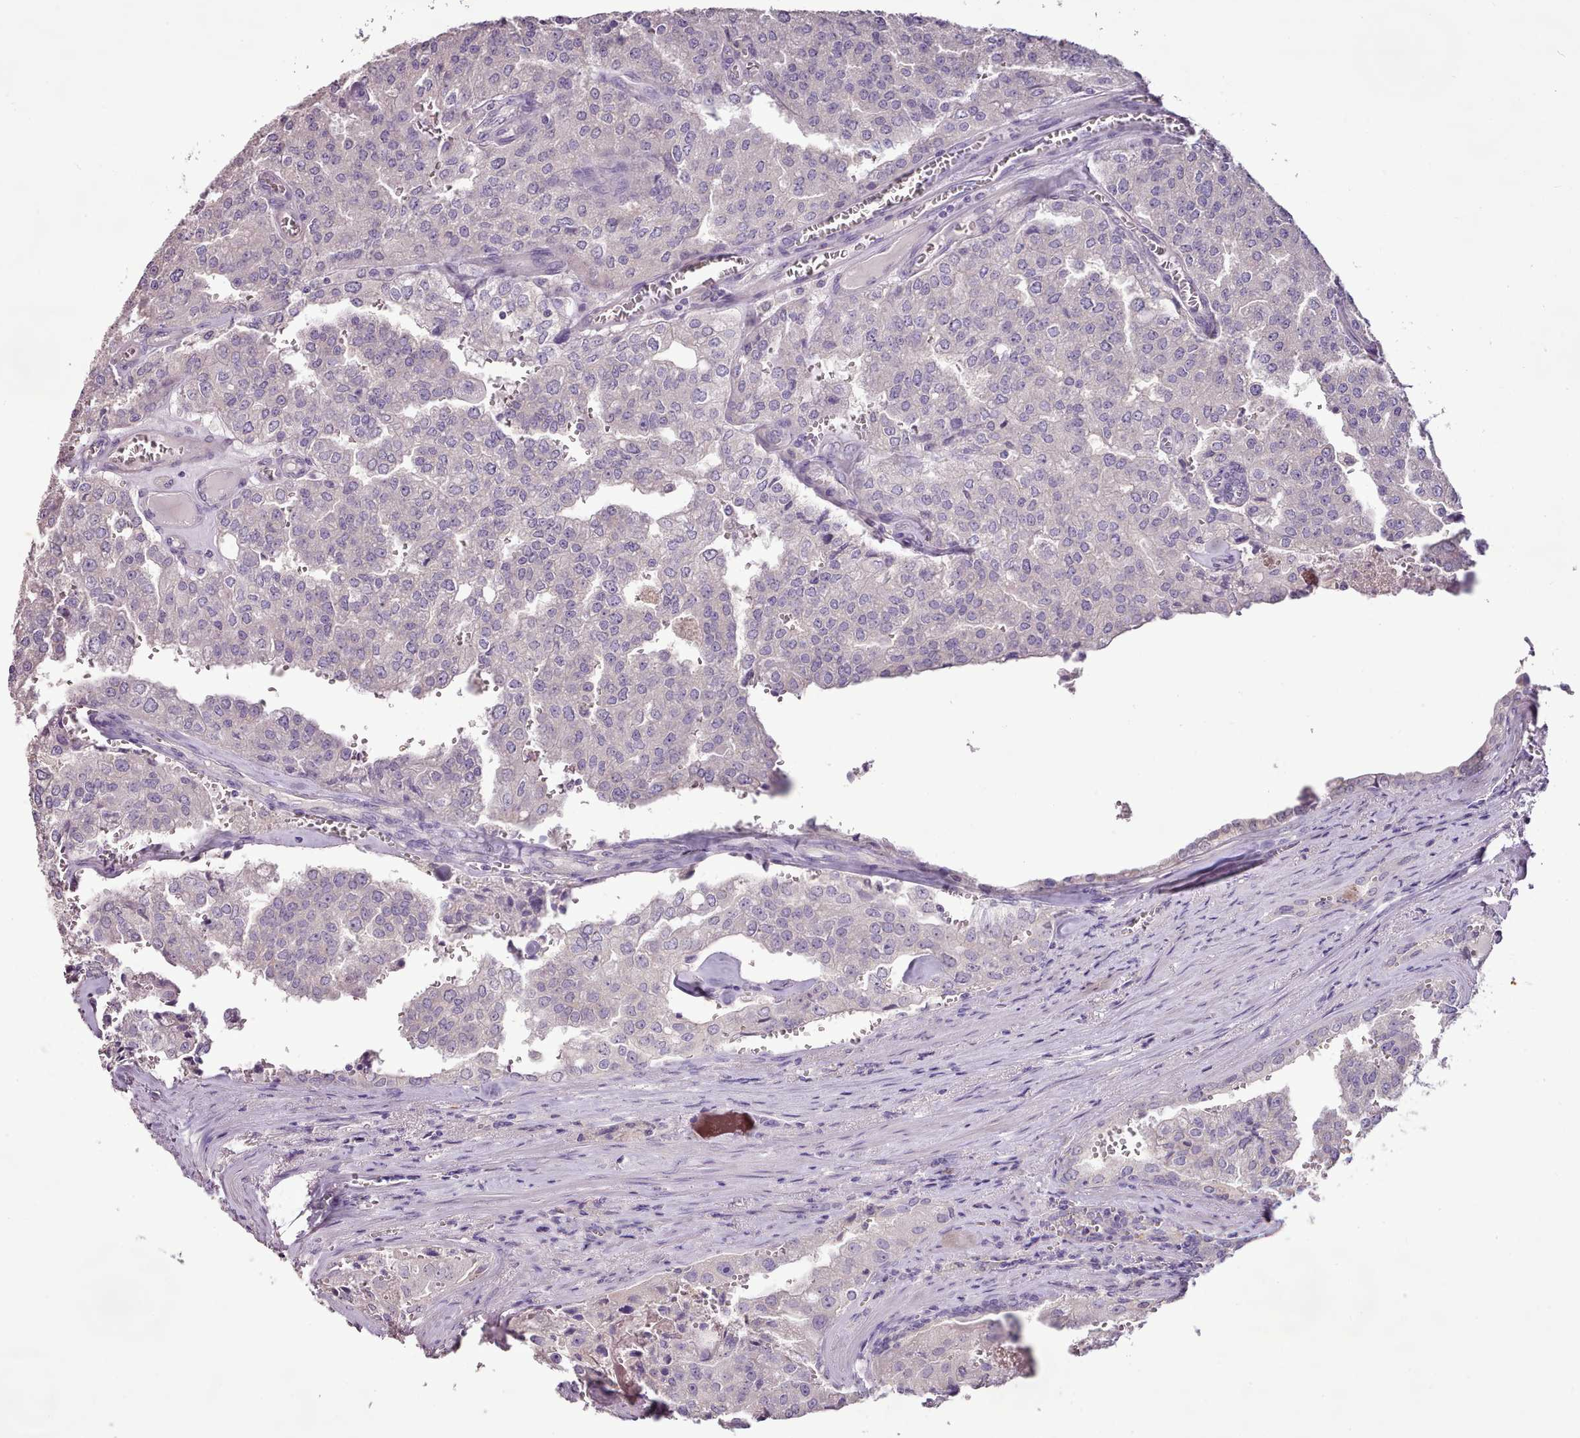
{"staining": {"intensity": "negative", "quantity": "none", "location": "none"}, "tissue": "prostate cancer", "cell_type": "Tumor cells", "image_type": "cancer", "snomed": [{"axis": "morphology", "description": "Adenocarcinoma, High grade"}, {"axis": "topography", "description": "Prostate"}], "caption": "A photomicrograph of human prostate high-grade adenocarcinoma is negative for staining in tumor cells. The staining was performed using DAB to visualize the protein expression in brown, while the nuclei were stained in blue with hematoxylin (Magnification: 20x).", "gene": "BLOC1S2", "patient": {"sex": "male", "age": 68}}